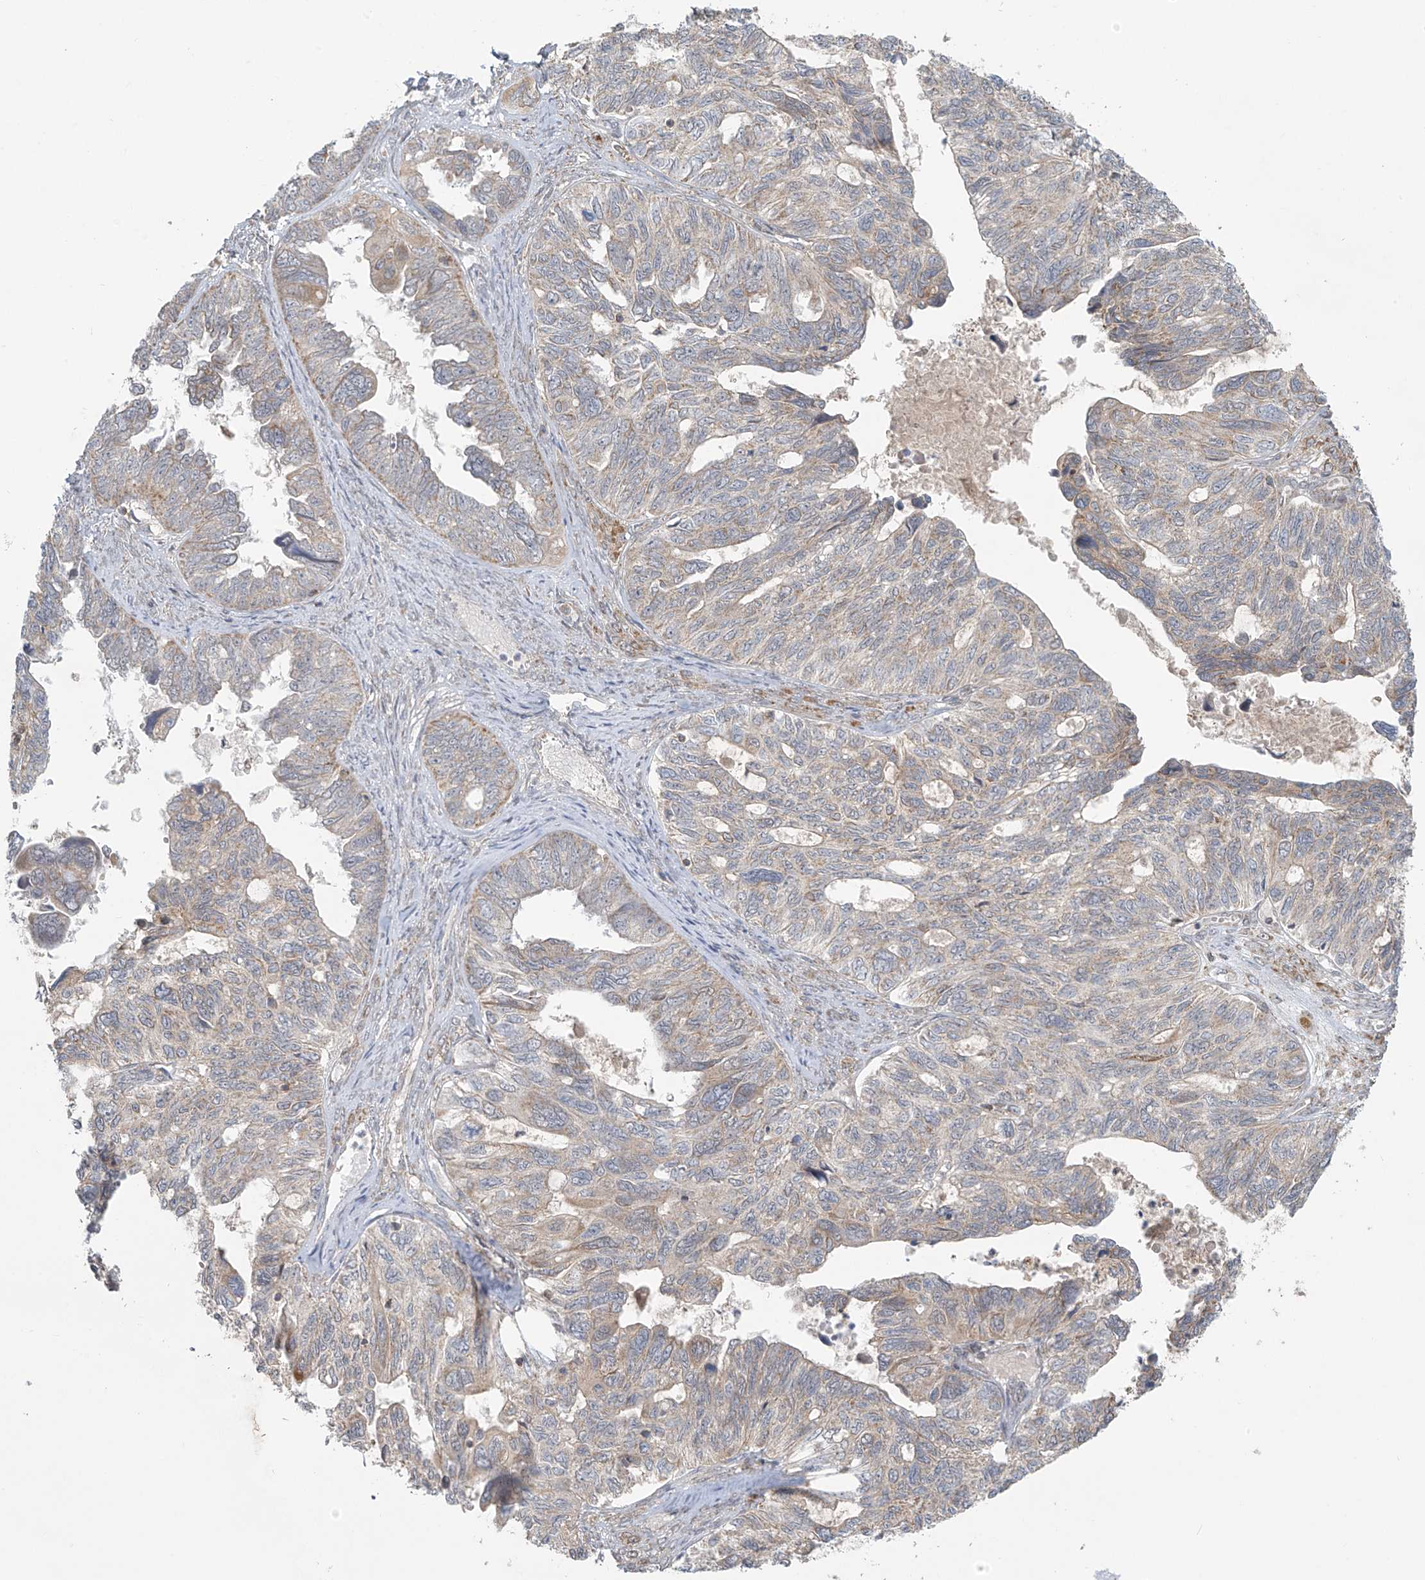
{"staining": {"intensity": "weak", "quantity": "<25%", "location": "cytoplasmic/membranous"}, "tissue": "ovarian cancer", "cell_type": "Tumor cells", "image_type": "cancer", "snomed": [{"axis": "morphology", "description": "Cystadenocarcinoma, serous, NOS"}, {"axis": "topography", "description": "Ovary"}], "caption": "IHC image of ovarian cancer stained for a protein (brown), which shows no staining in tumor cells.", "gene": "HDDC2", "patient": {"sex": "female", "age": 79}}